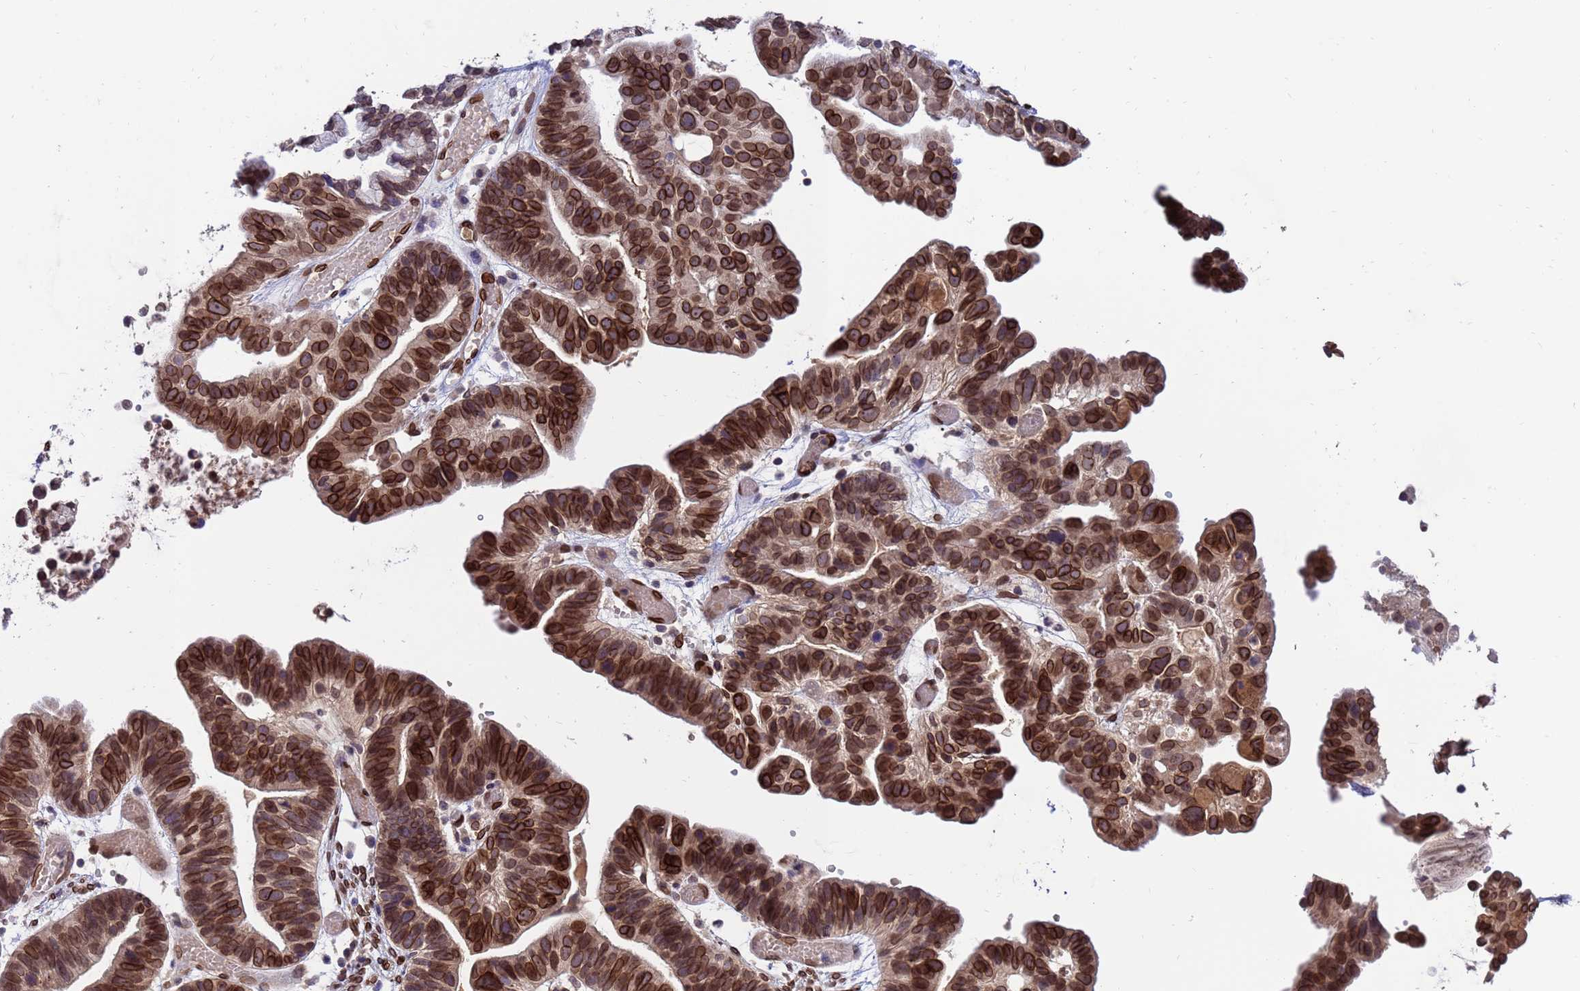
{"staining": {"intensity": "strong", "quantity": ">75%", "location": "cytoplasmic/membranous,nuclear"}, "tissue": "ovarian cancer", "cell_type": "Tumor cells", "image_type": "cancer", "snomed": [{"axis": "morphology", "description": "Cystadenocarcinoma, serous, NOS"}, {"axis": "topography", "description": "Ovary"}], "caption": "A photomicrograph of ovarian serous cystadenocarcinoma stained for a protein exhibits strong cytoplasmic/membranous and nuclear brown staining in tumor cells.", "gene": "GPR135", "patient": {"sex": "female", "age": 56}}